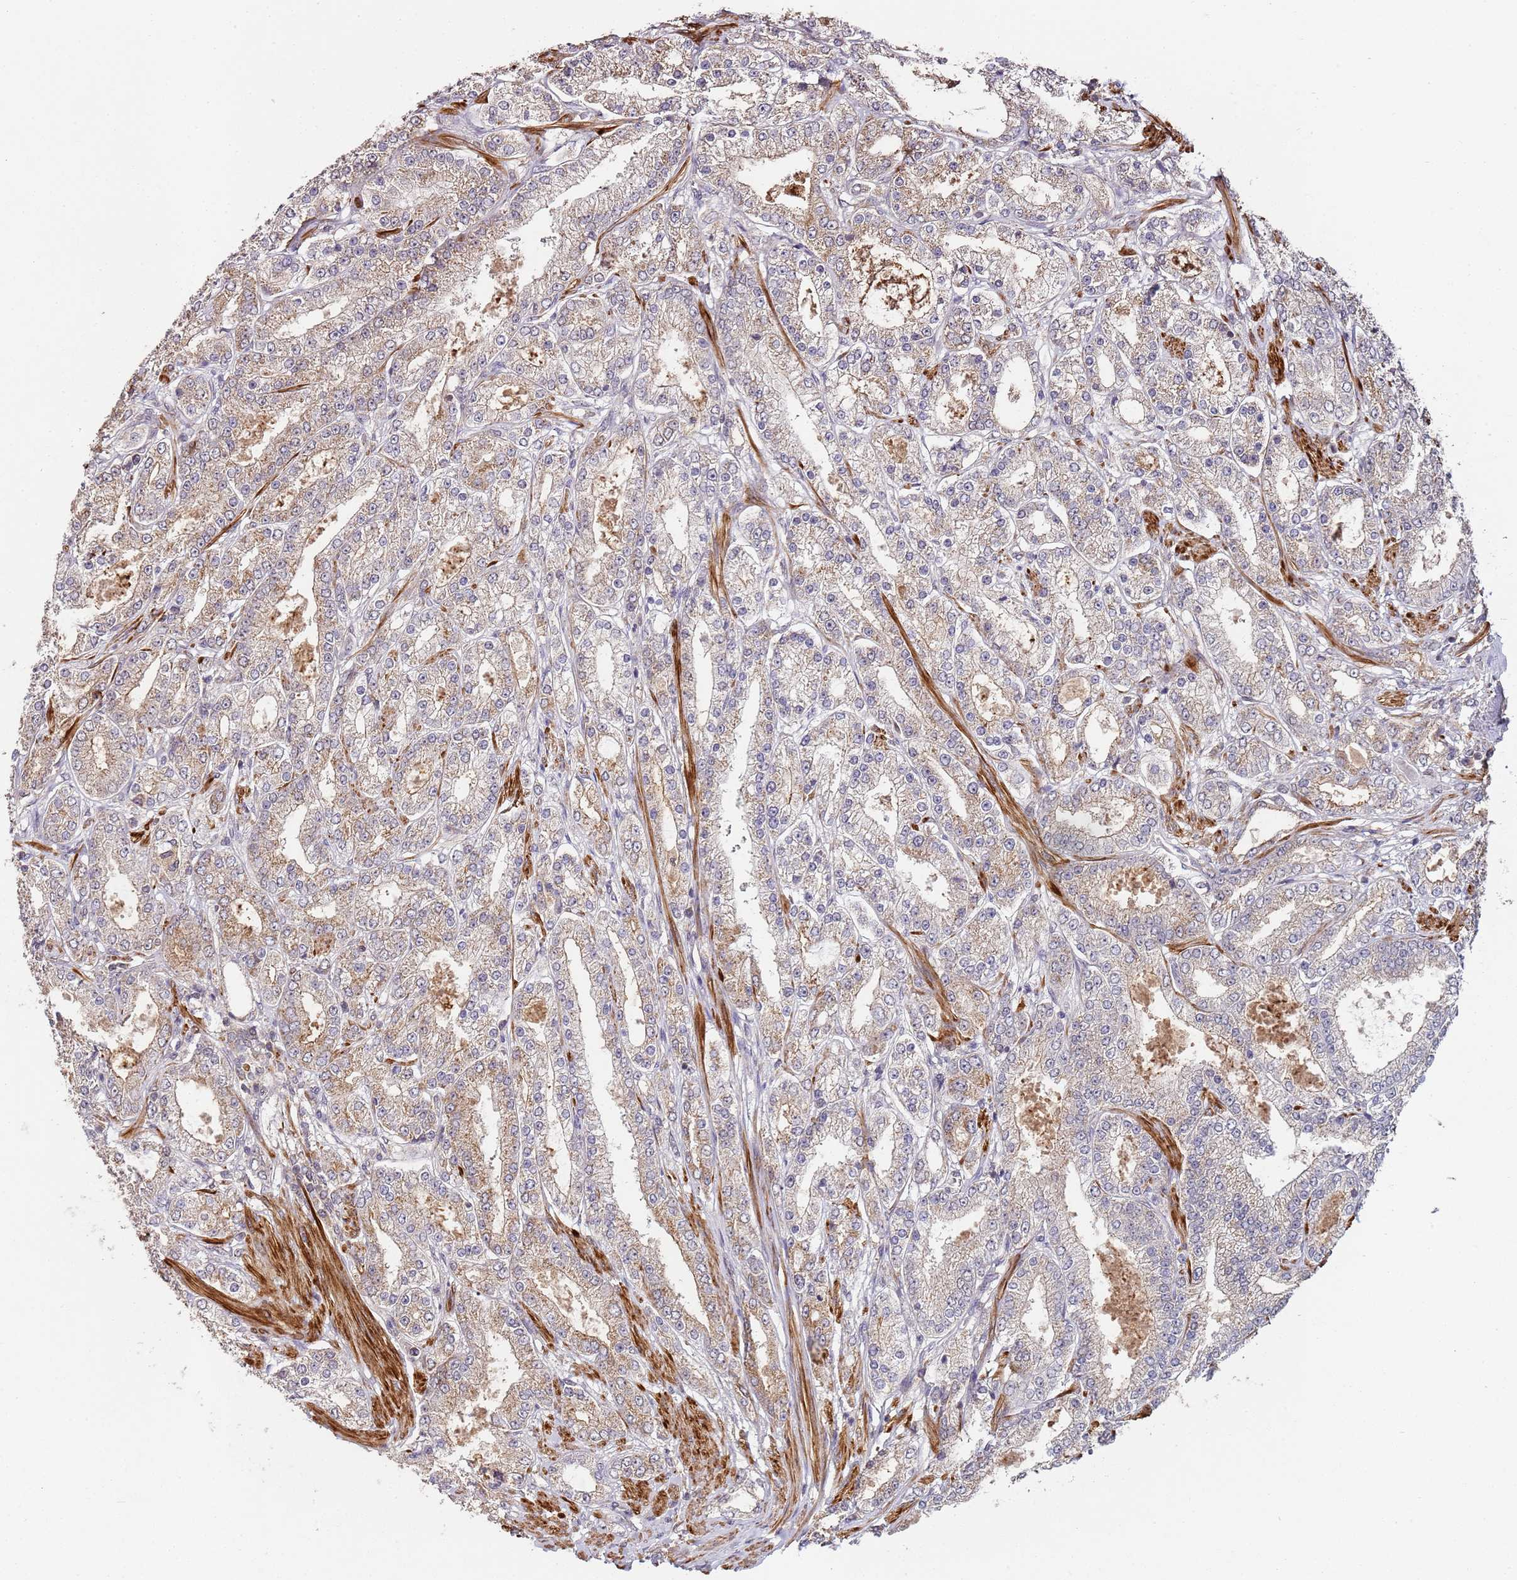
{"staining": {"intensity": "weak", "quantity": "25%-75%", "location": "cytoplasmic/membranous"}, "tissue": "prostate cancer", "cell_type": "Tumor cells", "image_type": "cancer", "snomed": [{"axis": "morphology", "description": "Adenocarcinoma, High grade"}, {"axis": "topography", "description": "Prostate"}], "caption": "IHC of human prostate cancer (adenocarcinoma (high-grade)) demonstrates low levels of weak cytoplasmic/membranous positivity in about 25%-75% of tumor cells. Using DAB (3,3'-diaminobenzidine) (brown) and hematoxylin (blue) stains, captured at high magnification using brightfield microscopy.", "gene": "LIN37", "patient": {"sex": "male", "age": 68}}